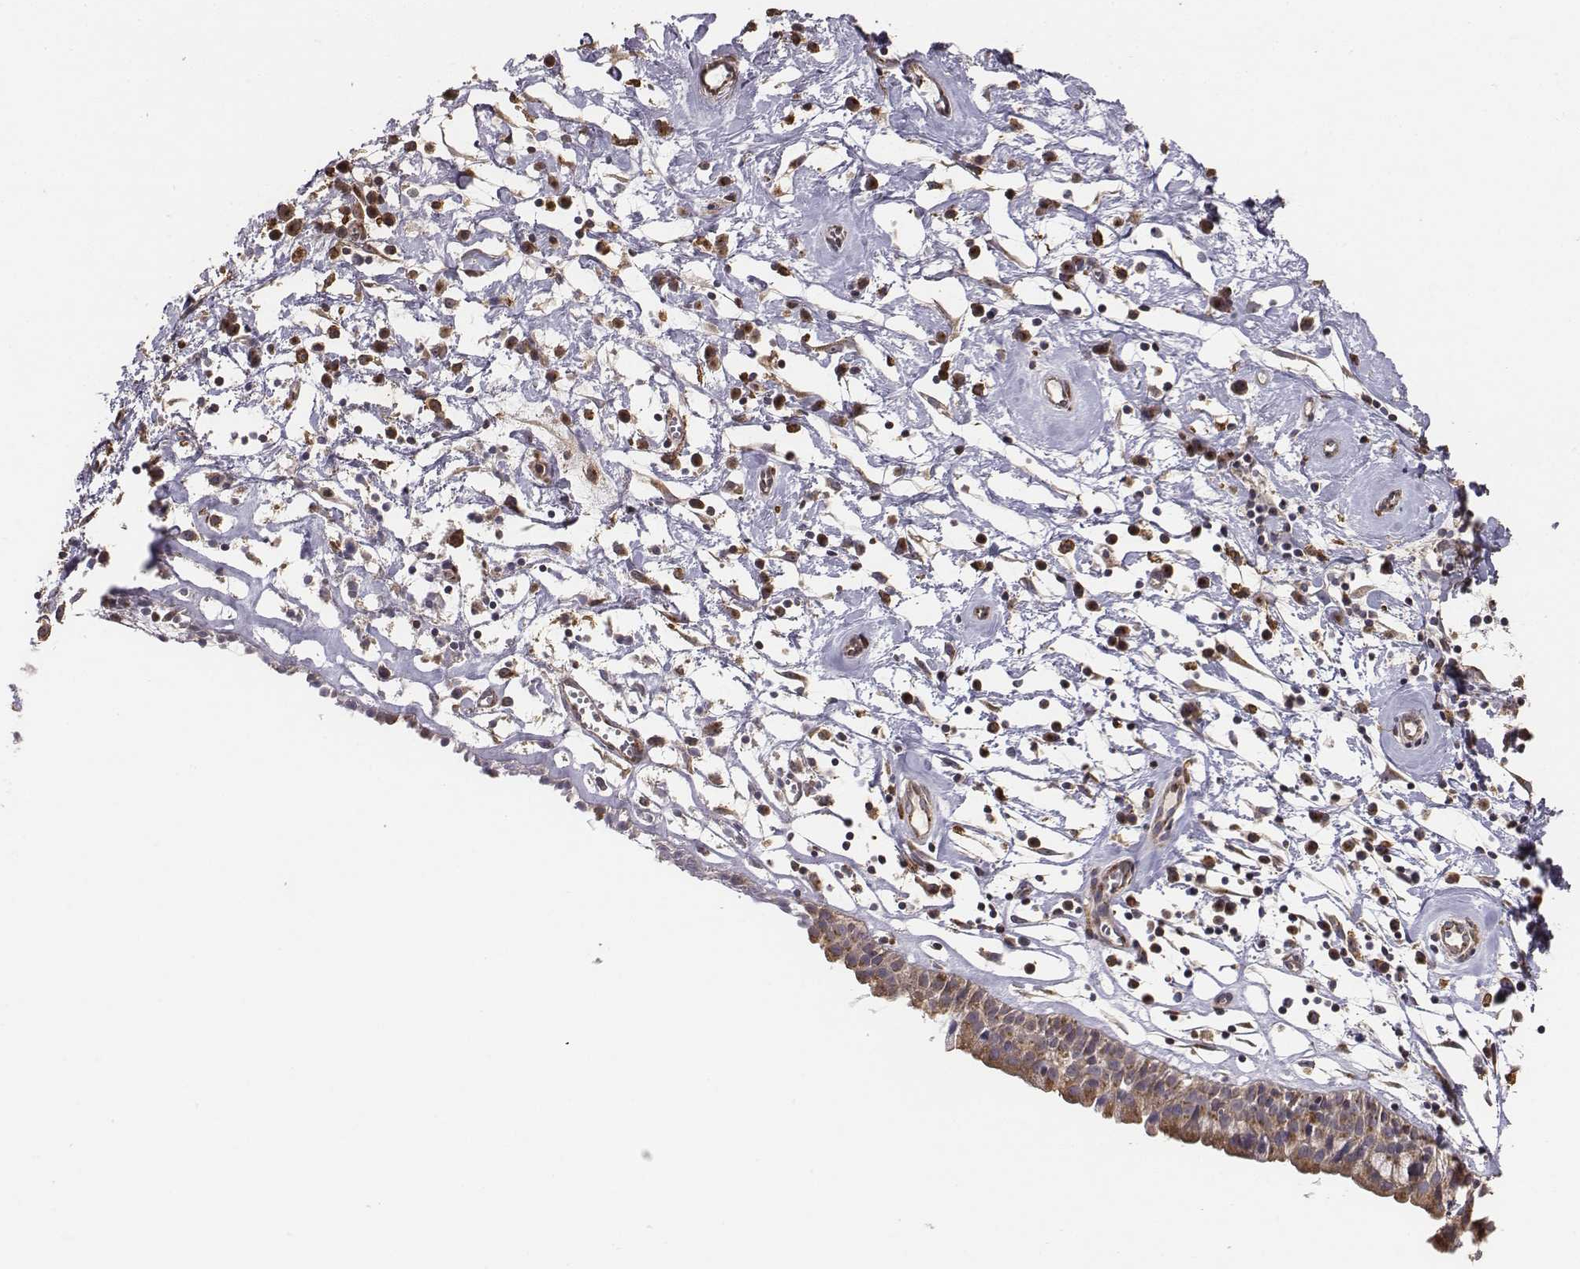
{"staining": {"intensity": "strong", "quantity": ">75%", "location": "cytoplasmic/membranous"}, "tissue": "nasopharynx", "cell_type": "Respiratory epithelial cells", "image_type": "normal", "snomed": [{"axis": "morphology", "description": "Normal tissue, NOS"}, {"axis": "topography", "description": "Nasopharynx"}], "caption": "DAB immunohistochemical staining of benign nasopharynx demonstrates strong cytoplasmic/membranous protein positivity in about >75% of respiratory epithelial cells.", "gene": "AP1B1", "patient": {"sex": "male", "age": 77}}